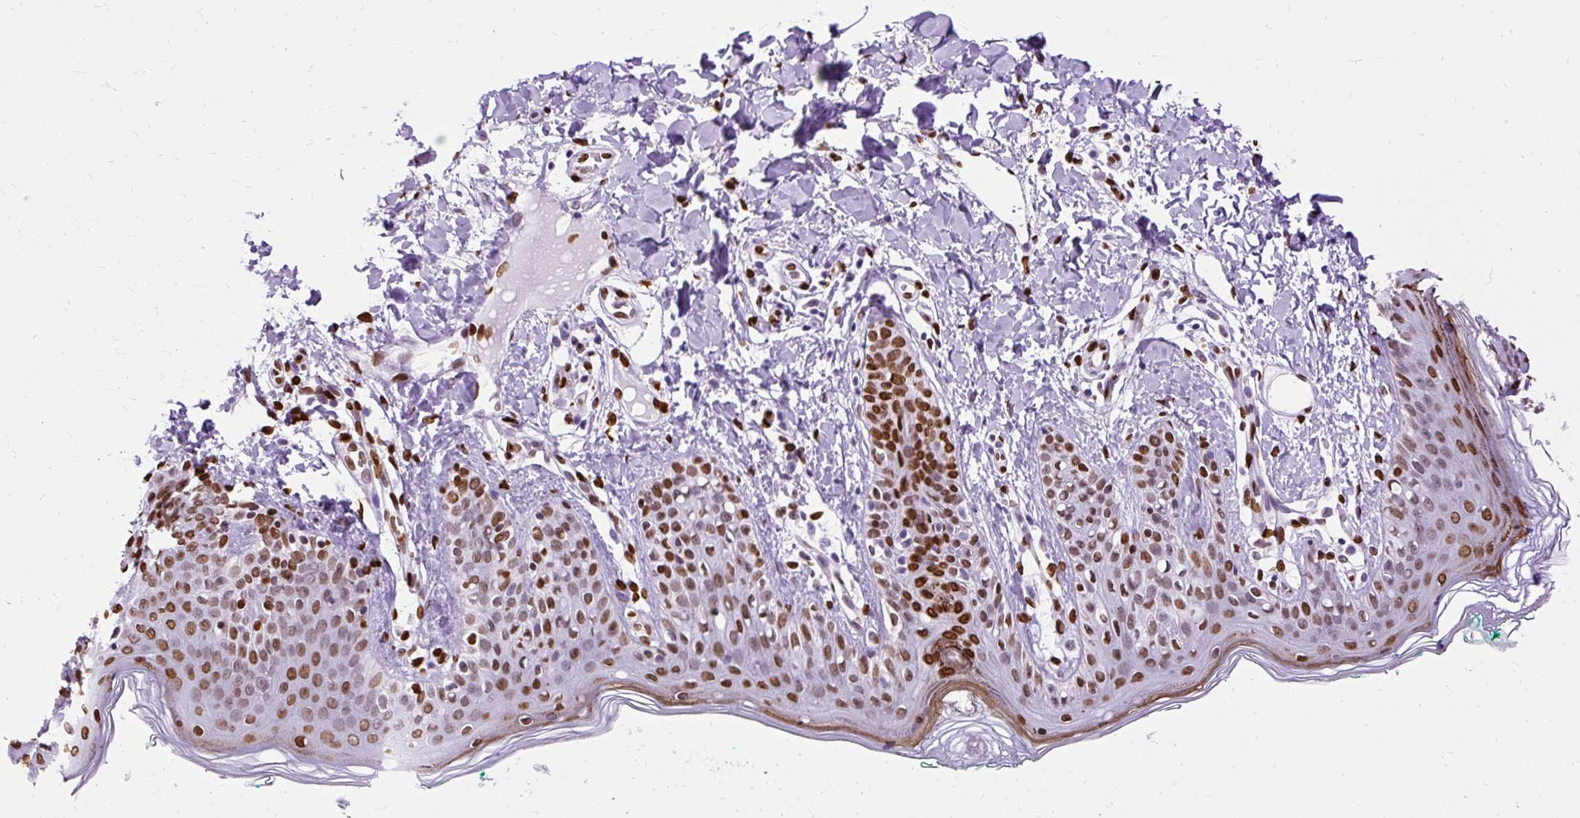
{"staining": {"intensity": "strong", "quantity": ">75%", "location": "nuclear"}, "tissue": "skin", "cell_type": "Fibroblasts", "image_type": "normal", "snomed": [{"axis": "morphology", "description": "Normal tissue, NOS"}, {"axis": "topography", "description": "Skin"}], "caption": "DAB immunohistochemical staining of benign human skin shows strong nuclear protein positivity in approximately >75% of fibroblasts. The protein is shown in brown color, while the nuclei are stained blue.", "gene": "TMEM184C", "patient": {"sex": "male", "age": 16}}